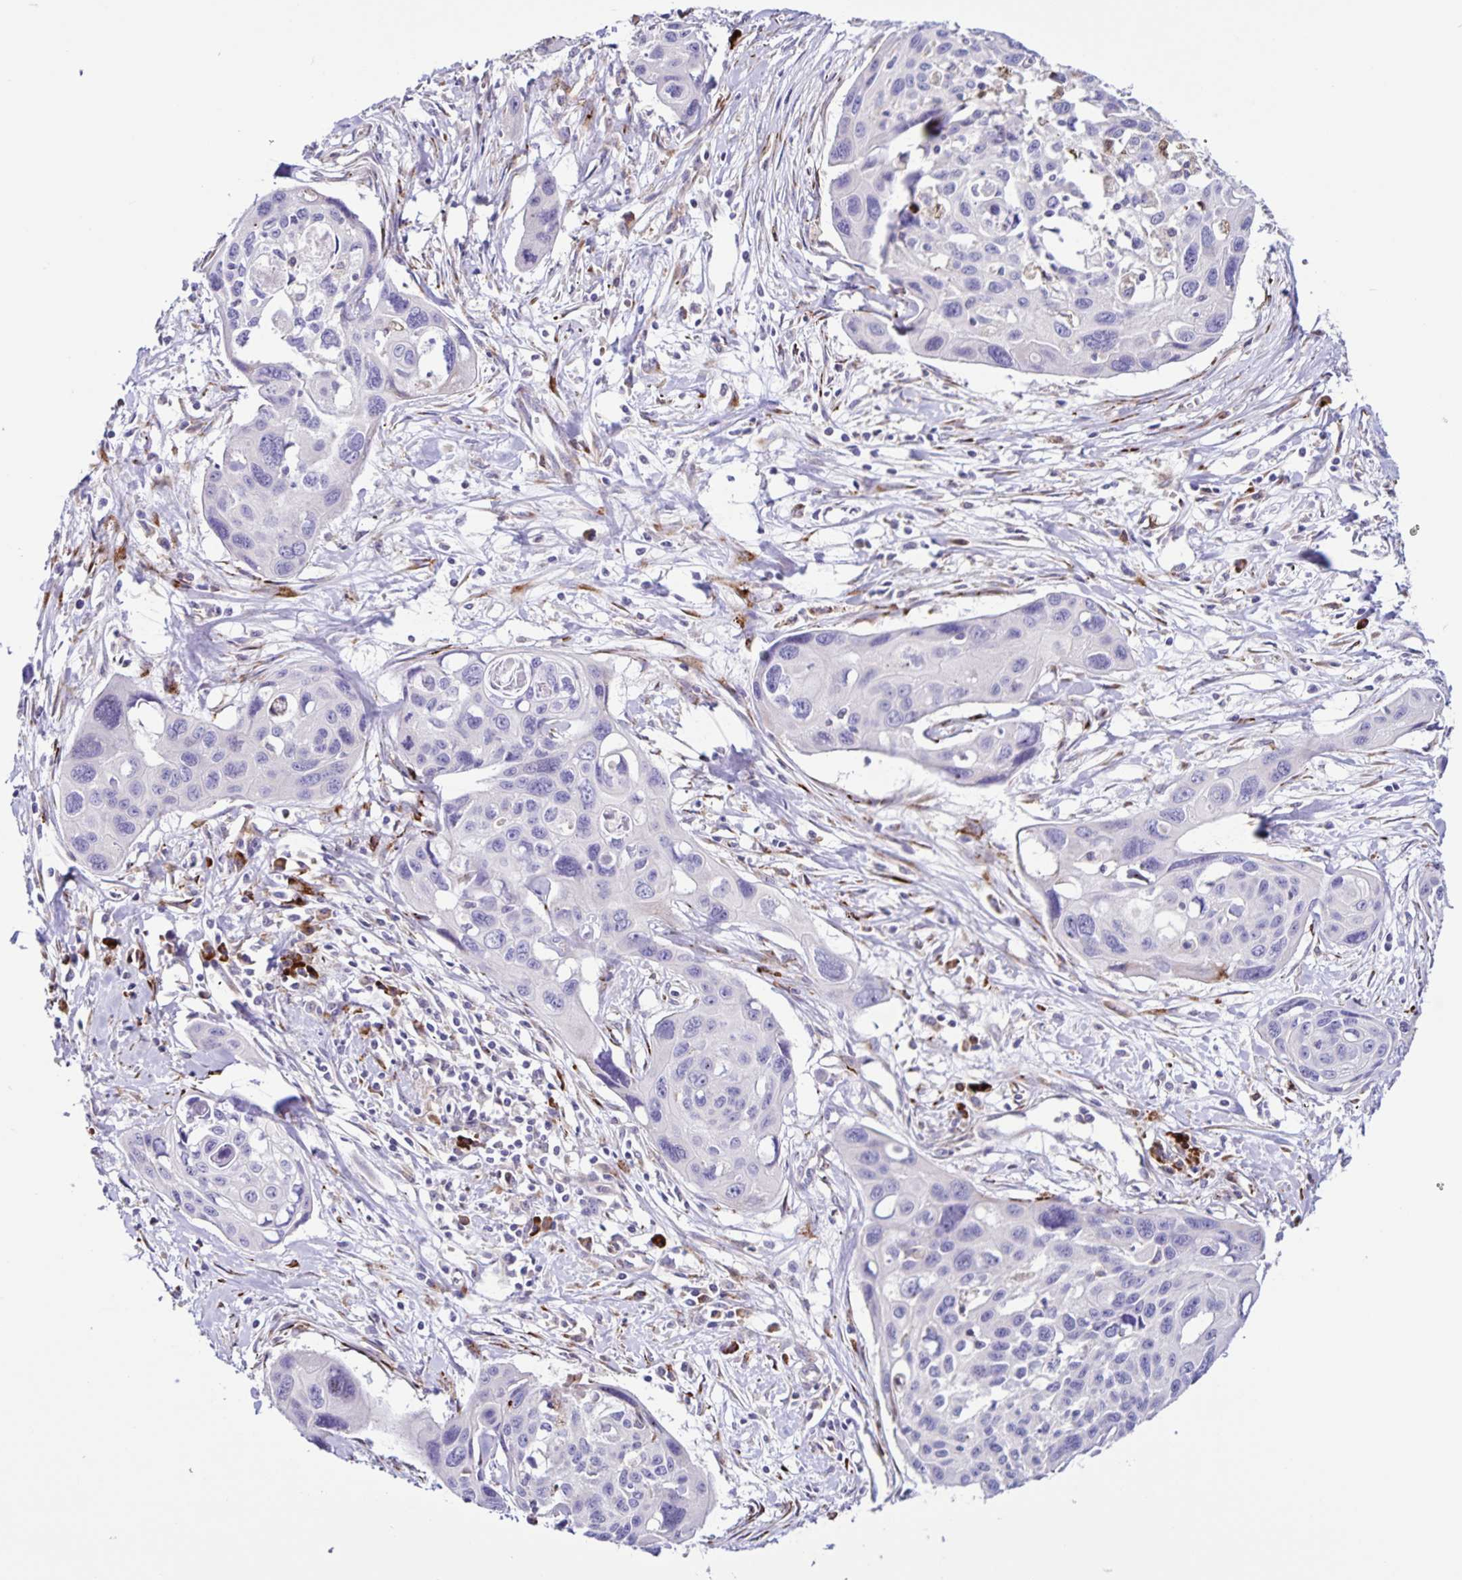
{"staining": {"intensity": "negative", "quantity": "none", "location": "none"}, "tissue": "cervical cancer", "cell_type": "Tumor cells", "image_type": "cancer", "snomed": [{"axis": "morphology", "description": "Squamous cell carcinoma, NOS"}, {"axis": "topography", "description": "Cervix"}], "caption": "Immunohistochemistry of human cervical cancer reveals no staining in tumor cells.", "gene": "OSBPL5", "patient": {"sex": "female", "age": 31}}